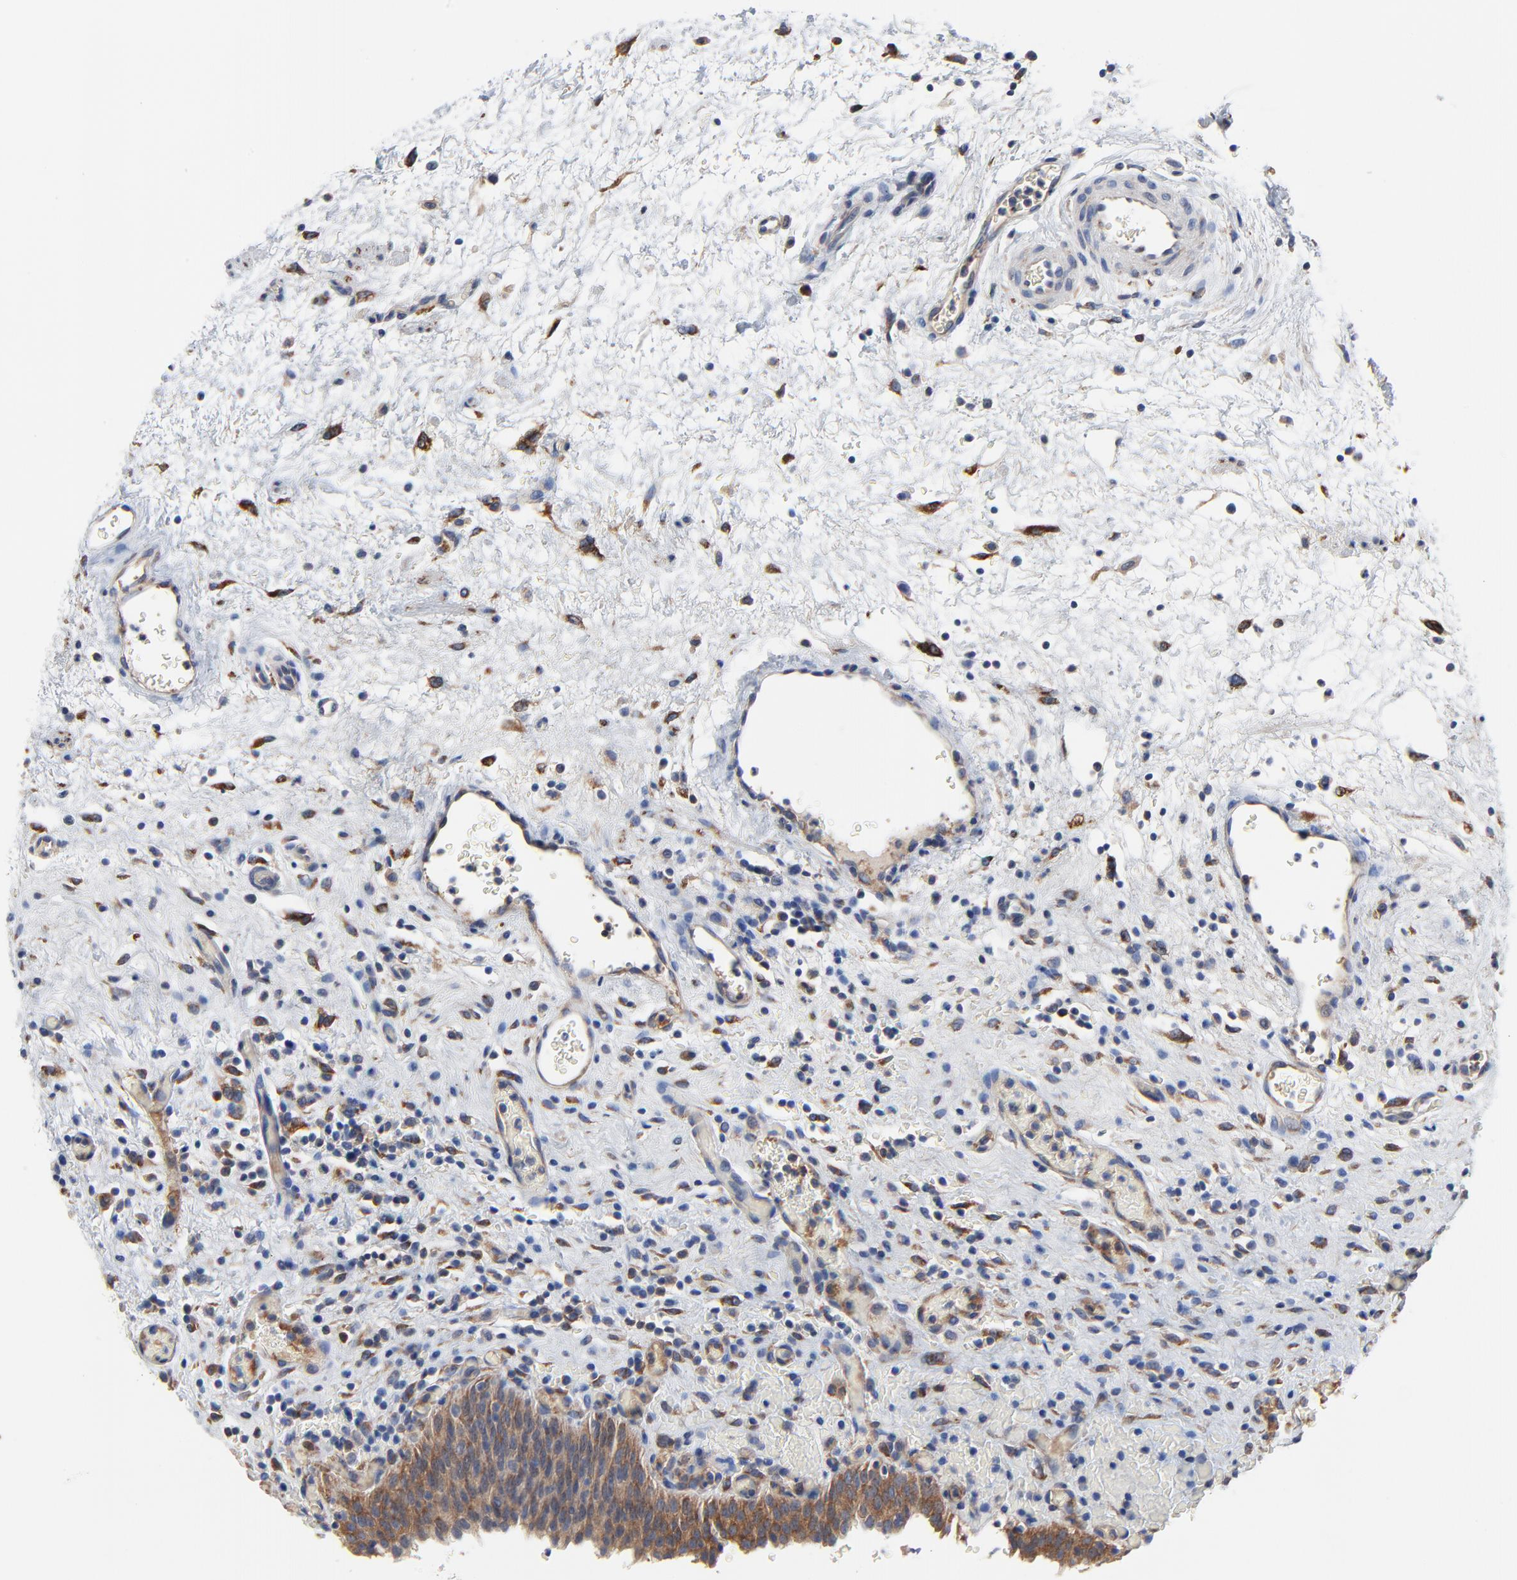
{"staining": {"intensity": "moderate", "quantity": ">75%", "location": "cytoplasmic/membranous"}, "tissue": "urinary bladder", "cell_type": "Urothelial cells", "image_type": "normal", "snomed": [{"axis": "morphology", "description": "Normal tissue, NOS"}, {"axis": "topography", "description": "Urinary bladder"}], "caption": "Immunohistochemical staining of normal urinary bladder displays moderate cytoplasmic/membranous protein expression in approximately >75% of urothelial cells.", "gene": "VAV2", "patient": {"sex": "male", "age": 51}}